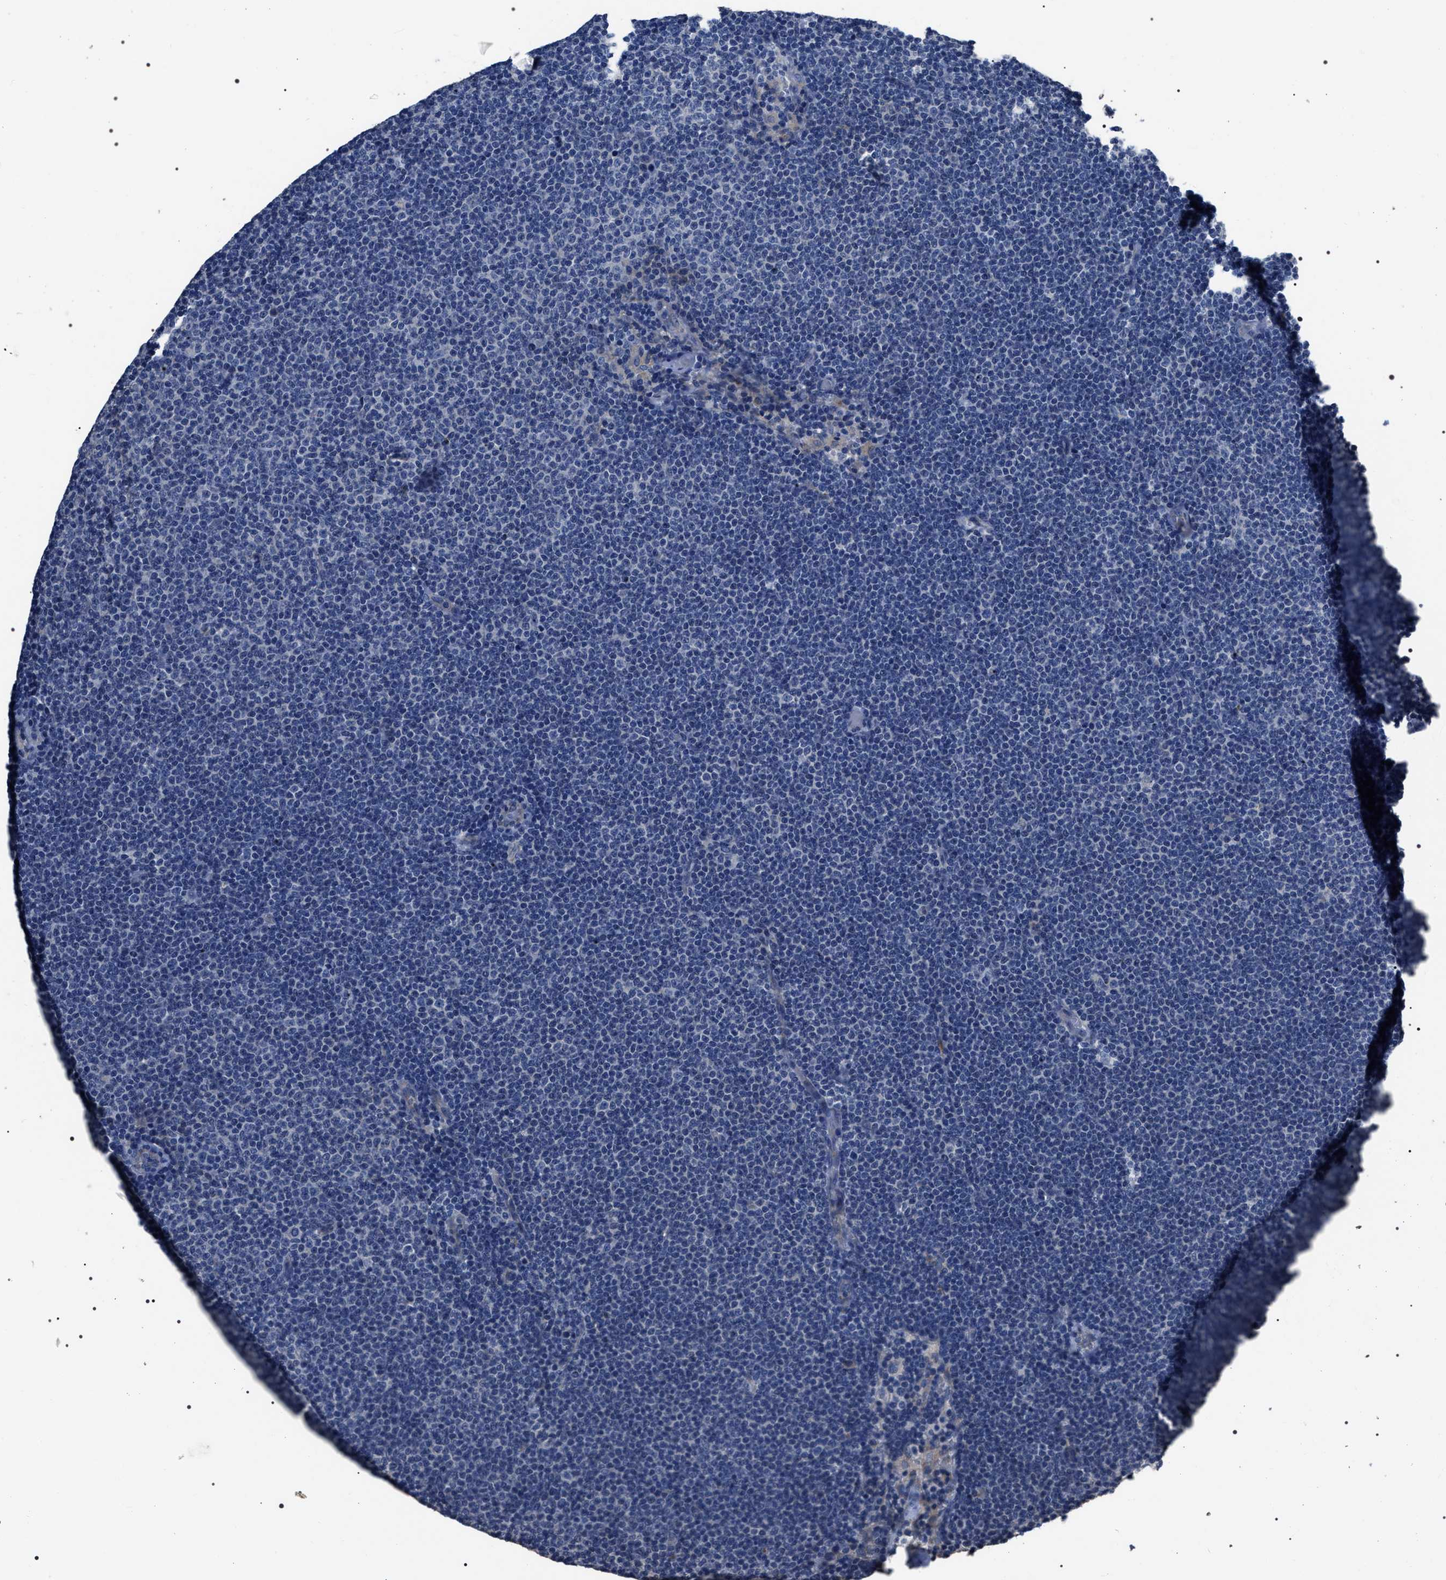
{"staining": {"intensity": "negative", "quantity": "none", "location": "none"}, "tissue": "lymphoma", "cell_type": "Tumor cells", "image_type": "cancer", "snomed": [{"axis": "morphology", "description": "Malignant lymphoma, non-Hodgkin's type, Low grade"}, {"axis": "topography", "description": "Lymph node"}], "caption": "The image displays no staining of tumor cells in malignant lymphoma, non-Hodgkin's type (low-grade).", "gene": "TRIM54", "patient": {"sex": "female", "age": 53}}